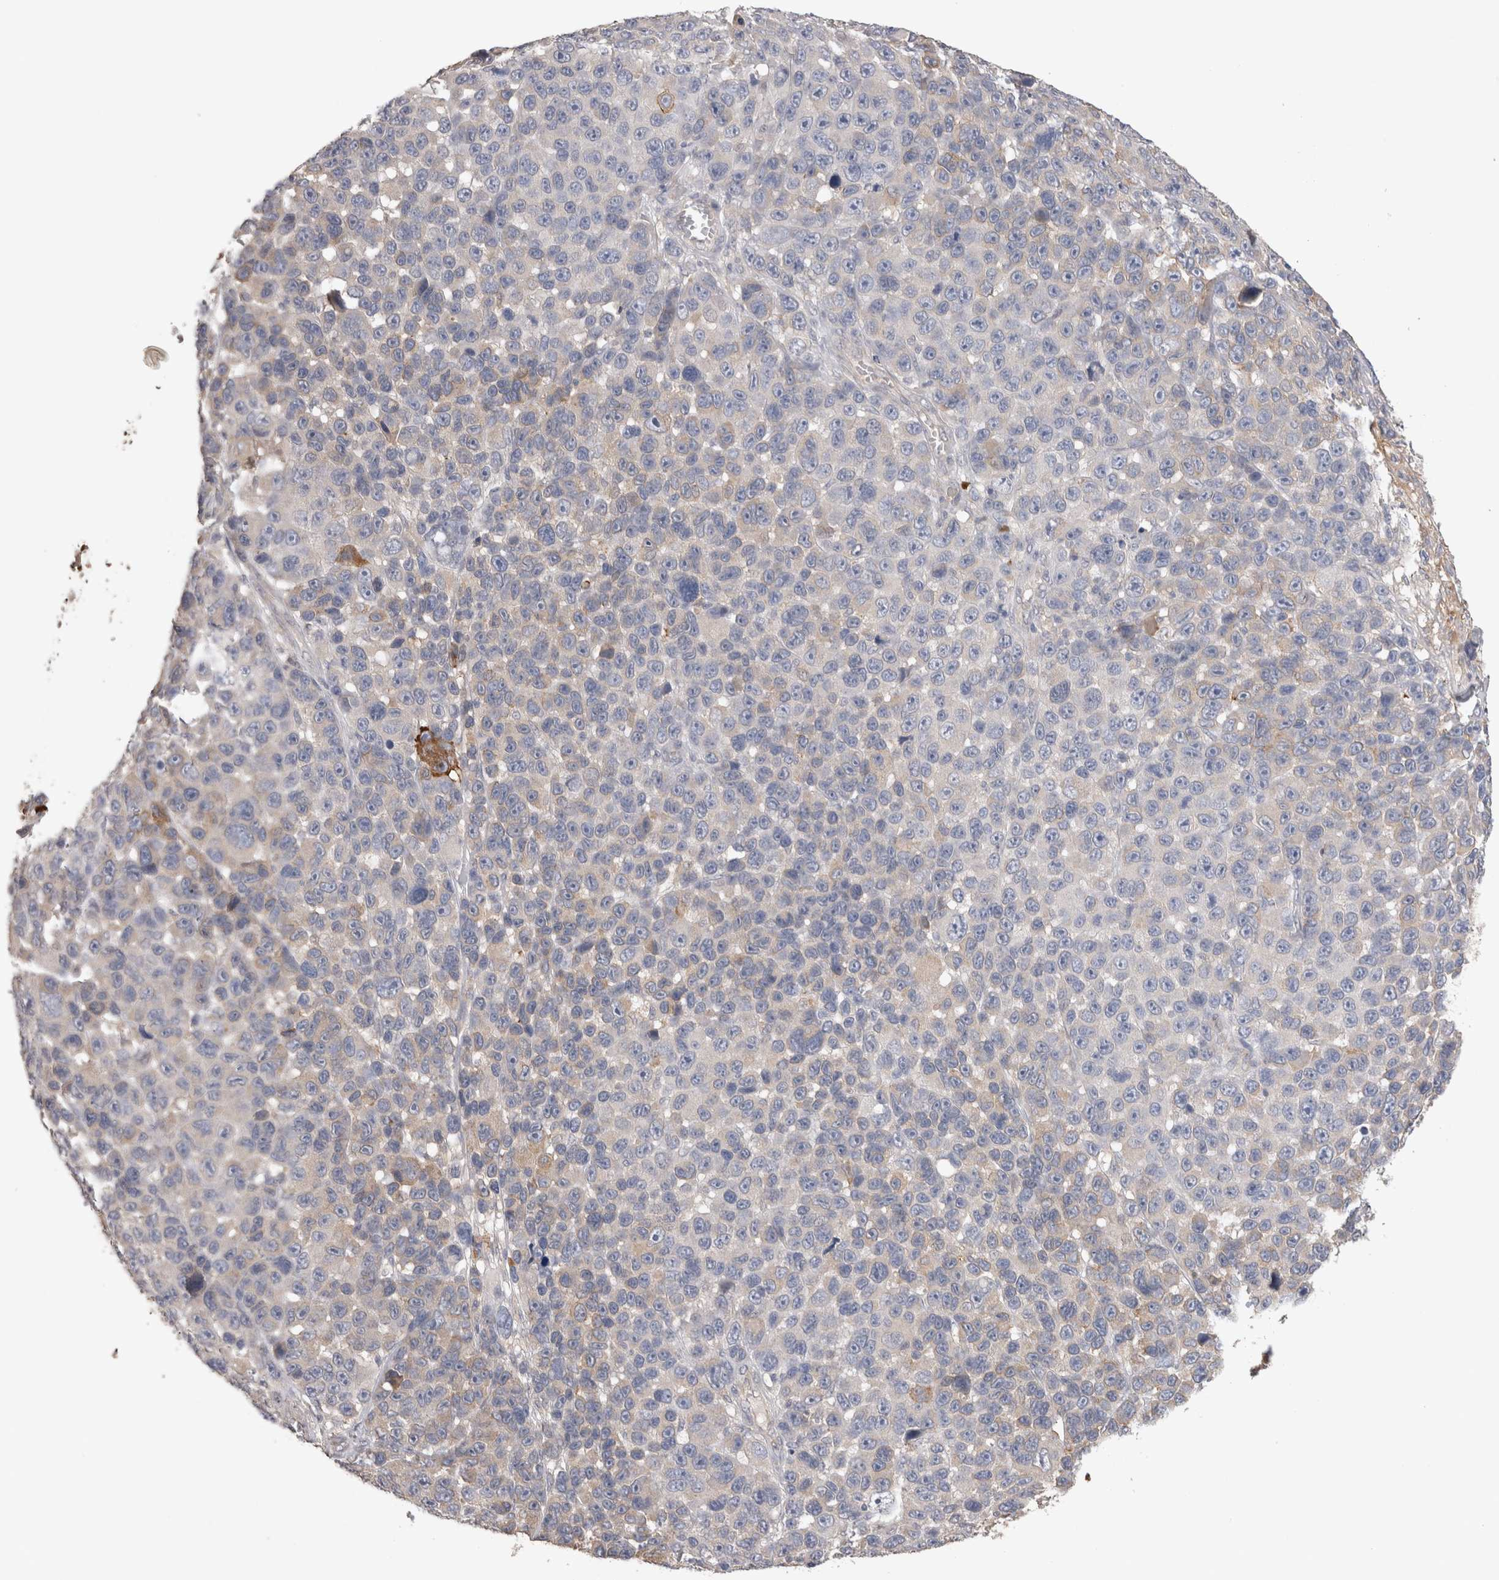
{"staining": {"intensity": "negative", "quantity": "none", "location": "none"}, "tissue": "melanoma", "cell_type": "Tumor cells", "image_type": "cancer", "snomed": [{"axis": "morphology", "description": "Malignant melanoma, NOS"}, {"axis": "topography", "description": "Skin"}], "caption": "High power microscopy photomicrograph of an IHC micrograph of melanoma, revealing no significant expression in tumor cells.", "gene": "PPP3CC", "patient": {"sex": "male", "age": 53}}